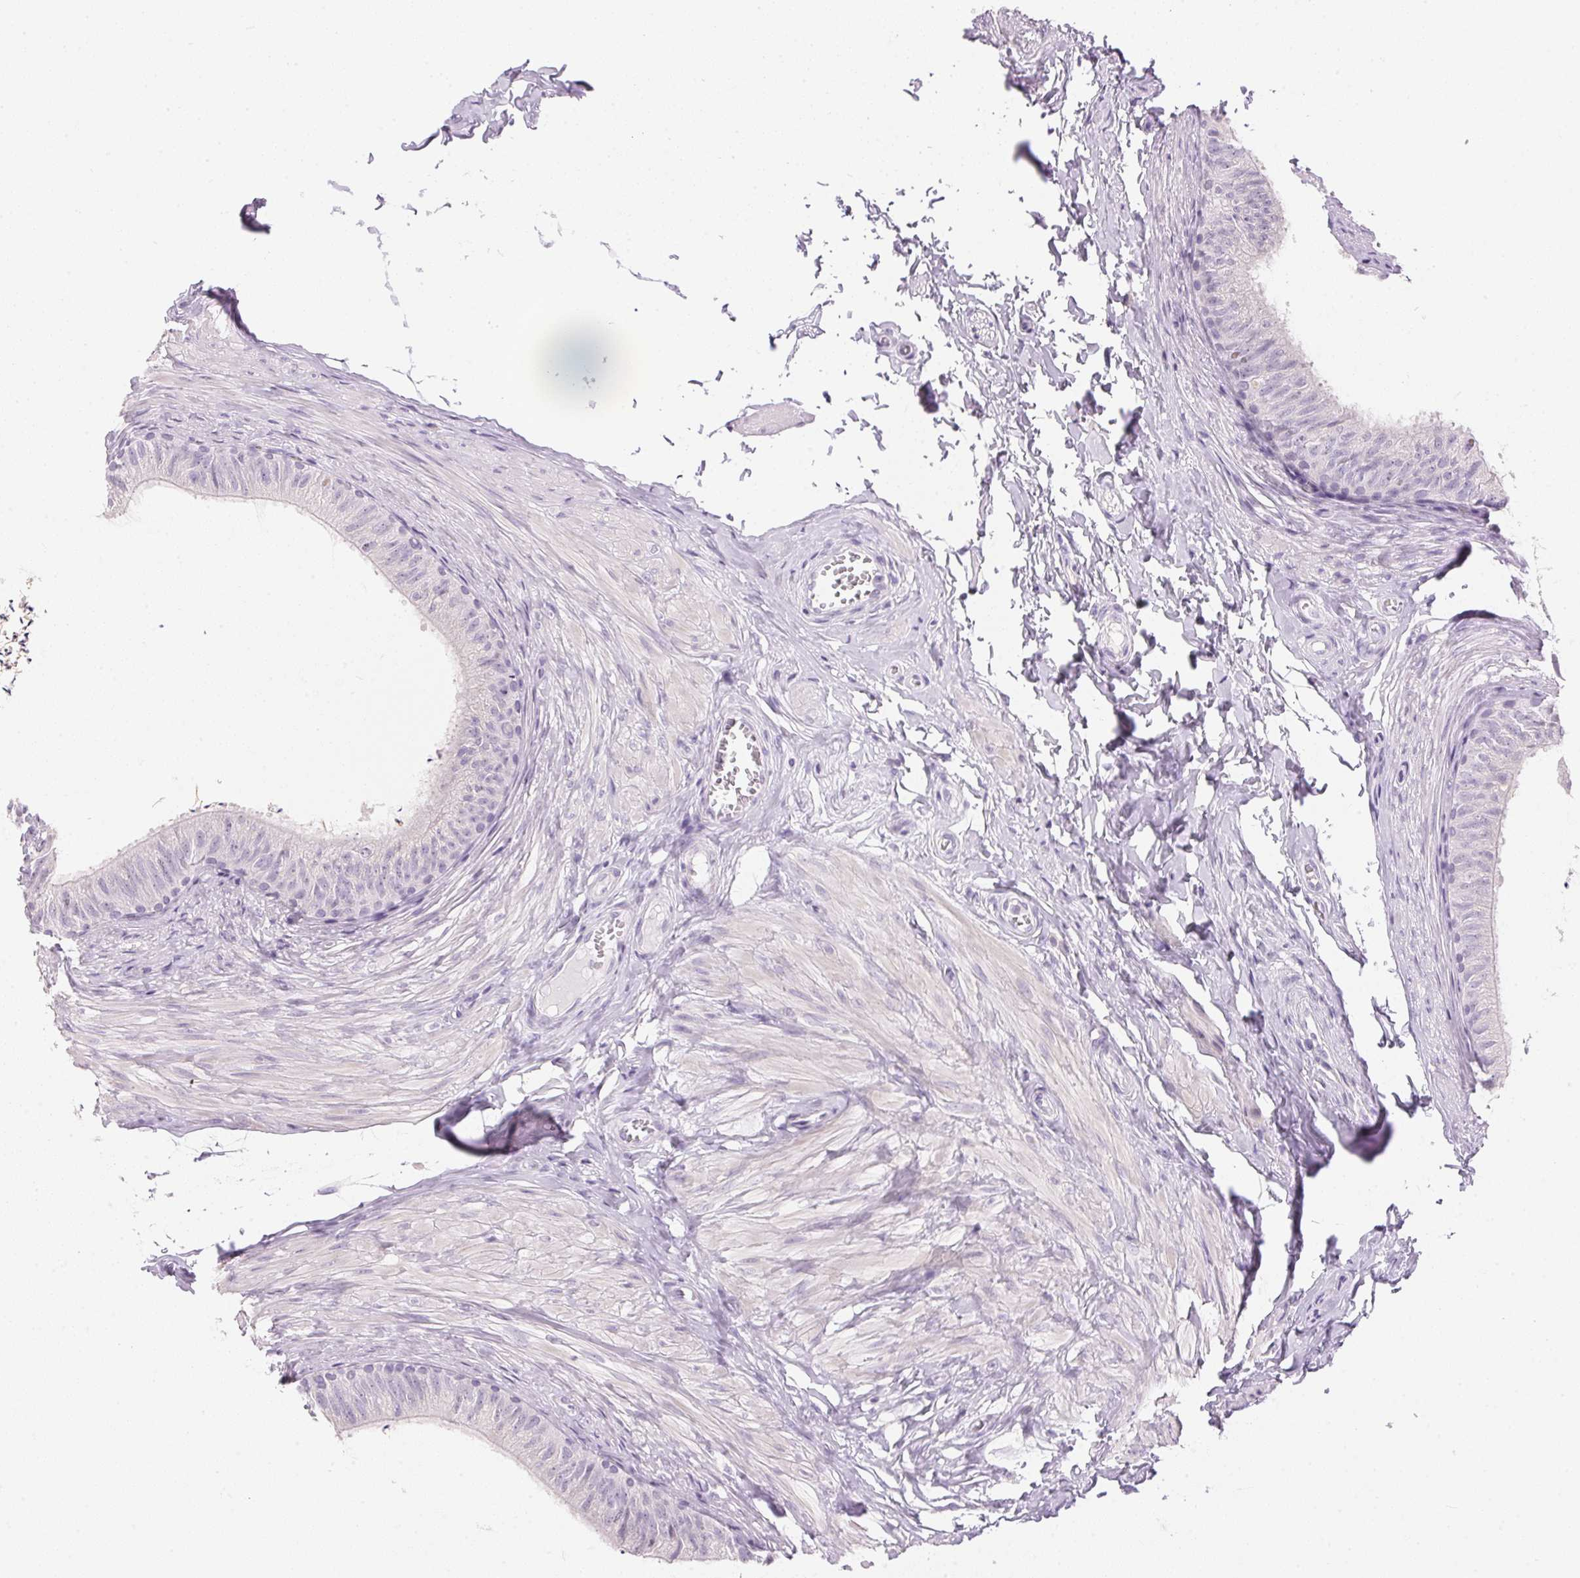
{"staining": {"intensity": "negative", "quantity": "none", "location": "none"}, "tissue": "epididymis", "cell_type": "Glandular cells", "image_type": "normal", "snomed": [{"axis": "morphology", "description": "Normal tissue, NOS"}, {"axis": "topography", "description": "Epididymis, spermatic cord, NOS"}, {"axis": "topography", "description": "Epididymis"}, {"axis": "topography", "description": "Peripheral nerve tissue"}], "caption": "Immunohistochemistry of normal epididymis shows no staining in glandular cells. The staining was performed using DAB (3,3'-diaminobenzidine) to visualize the protein expression in brown, while the nuclei were stained in blue with hematoxylin (Magnification: 20x).", "gene": "IGFBP1", "patient": {"sex": "male", "age": 29}}